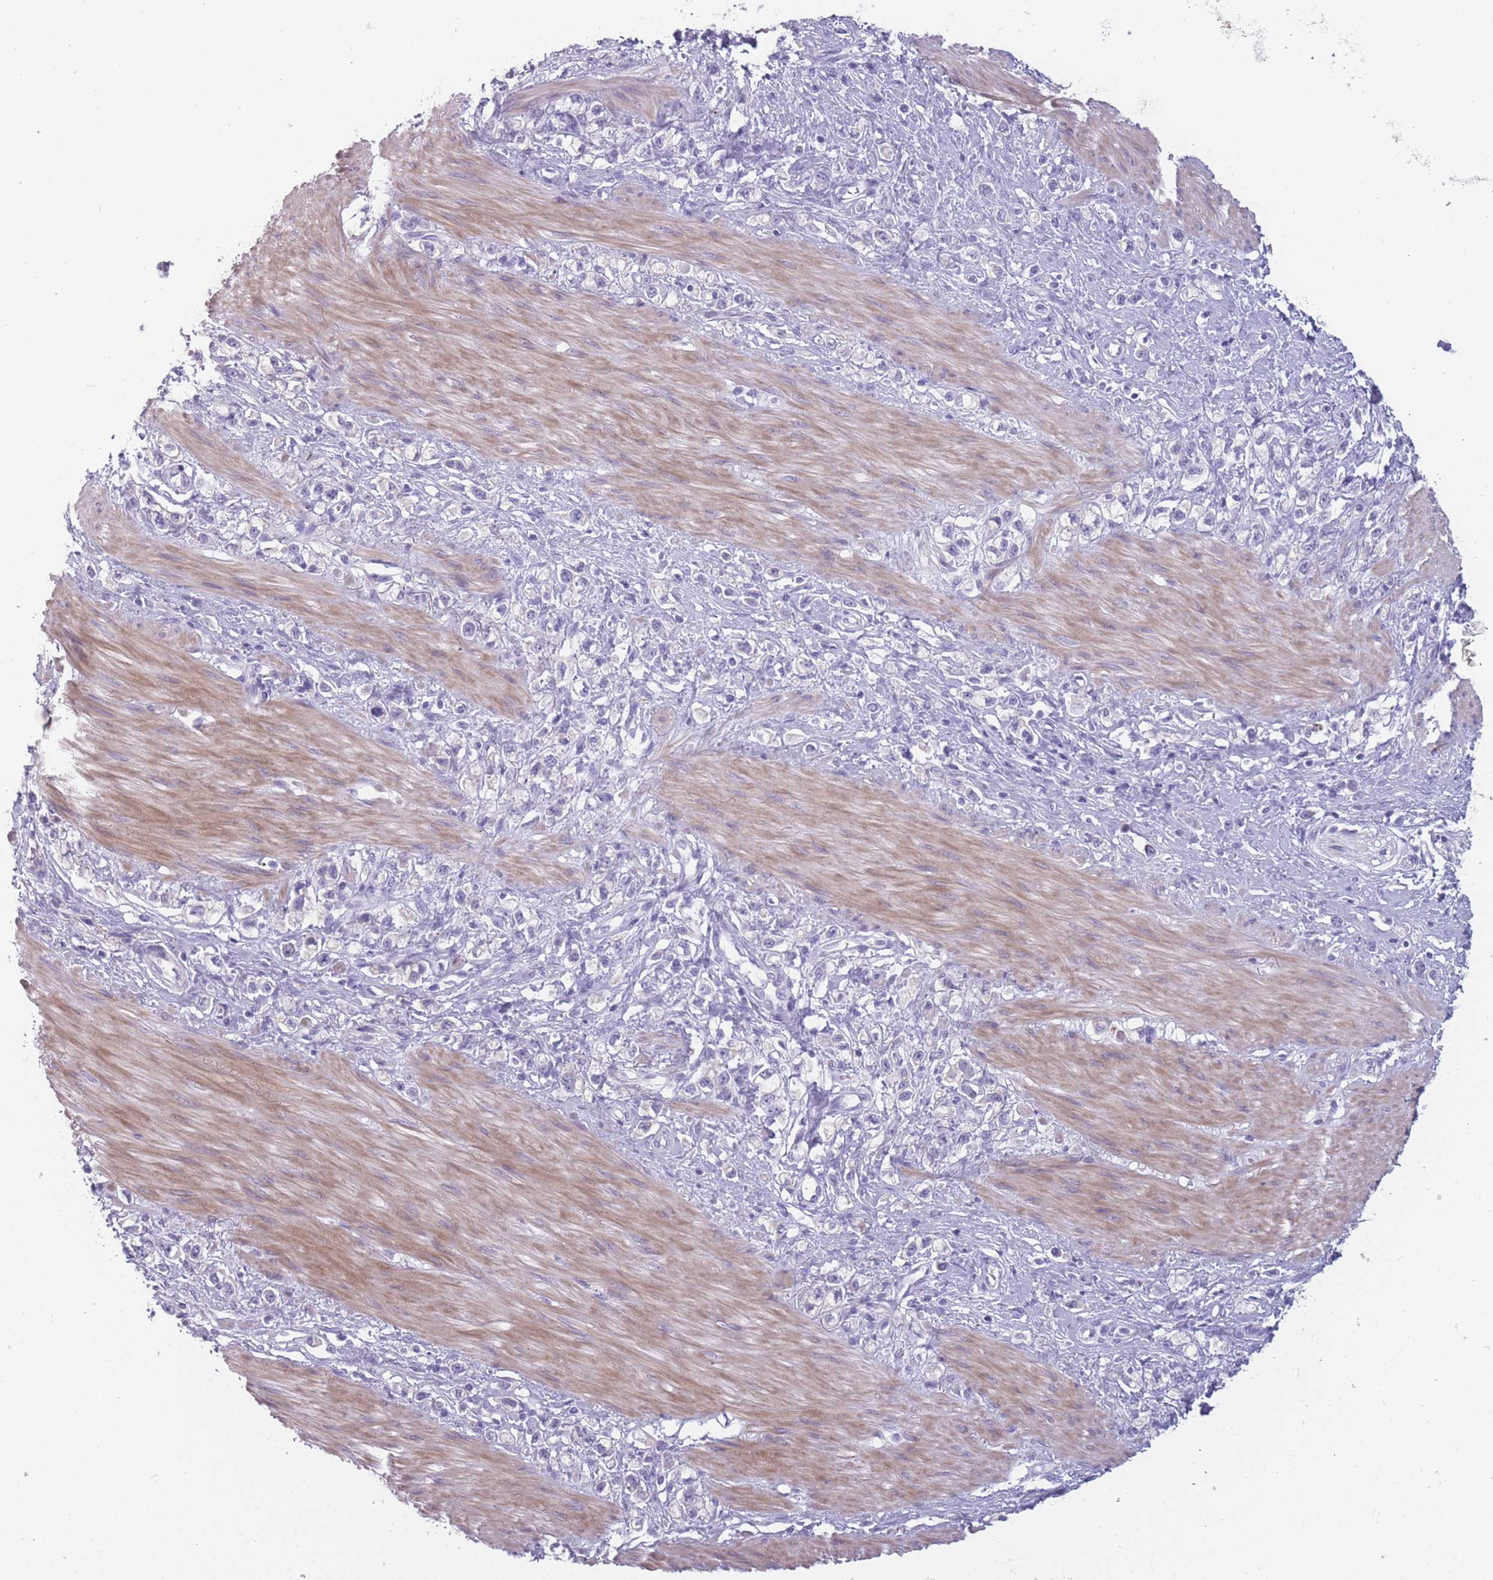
{"staining": {"intensity": "negative", "quantity": "none", "location": "none"}, "tissue": "stomach cancer", "cell_type": "Tumor cells", "image_type": "cancer", "snomed": [{"axis": "morphology", "description": "Adenocarcinoma, NOS"}, {"axis": "topography", "description": "Stomach"}], "caption": "There is no significant staining in tumor cells of adenocarcinoma (stomach).", "gene": "PPFIA3", "patient": {"sex": "female", "age": 65}}